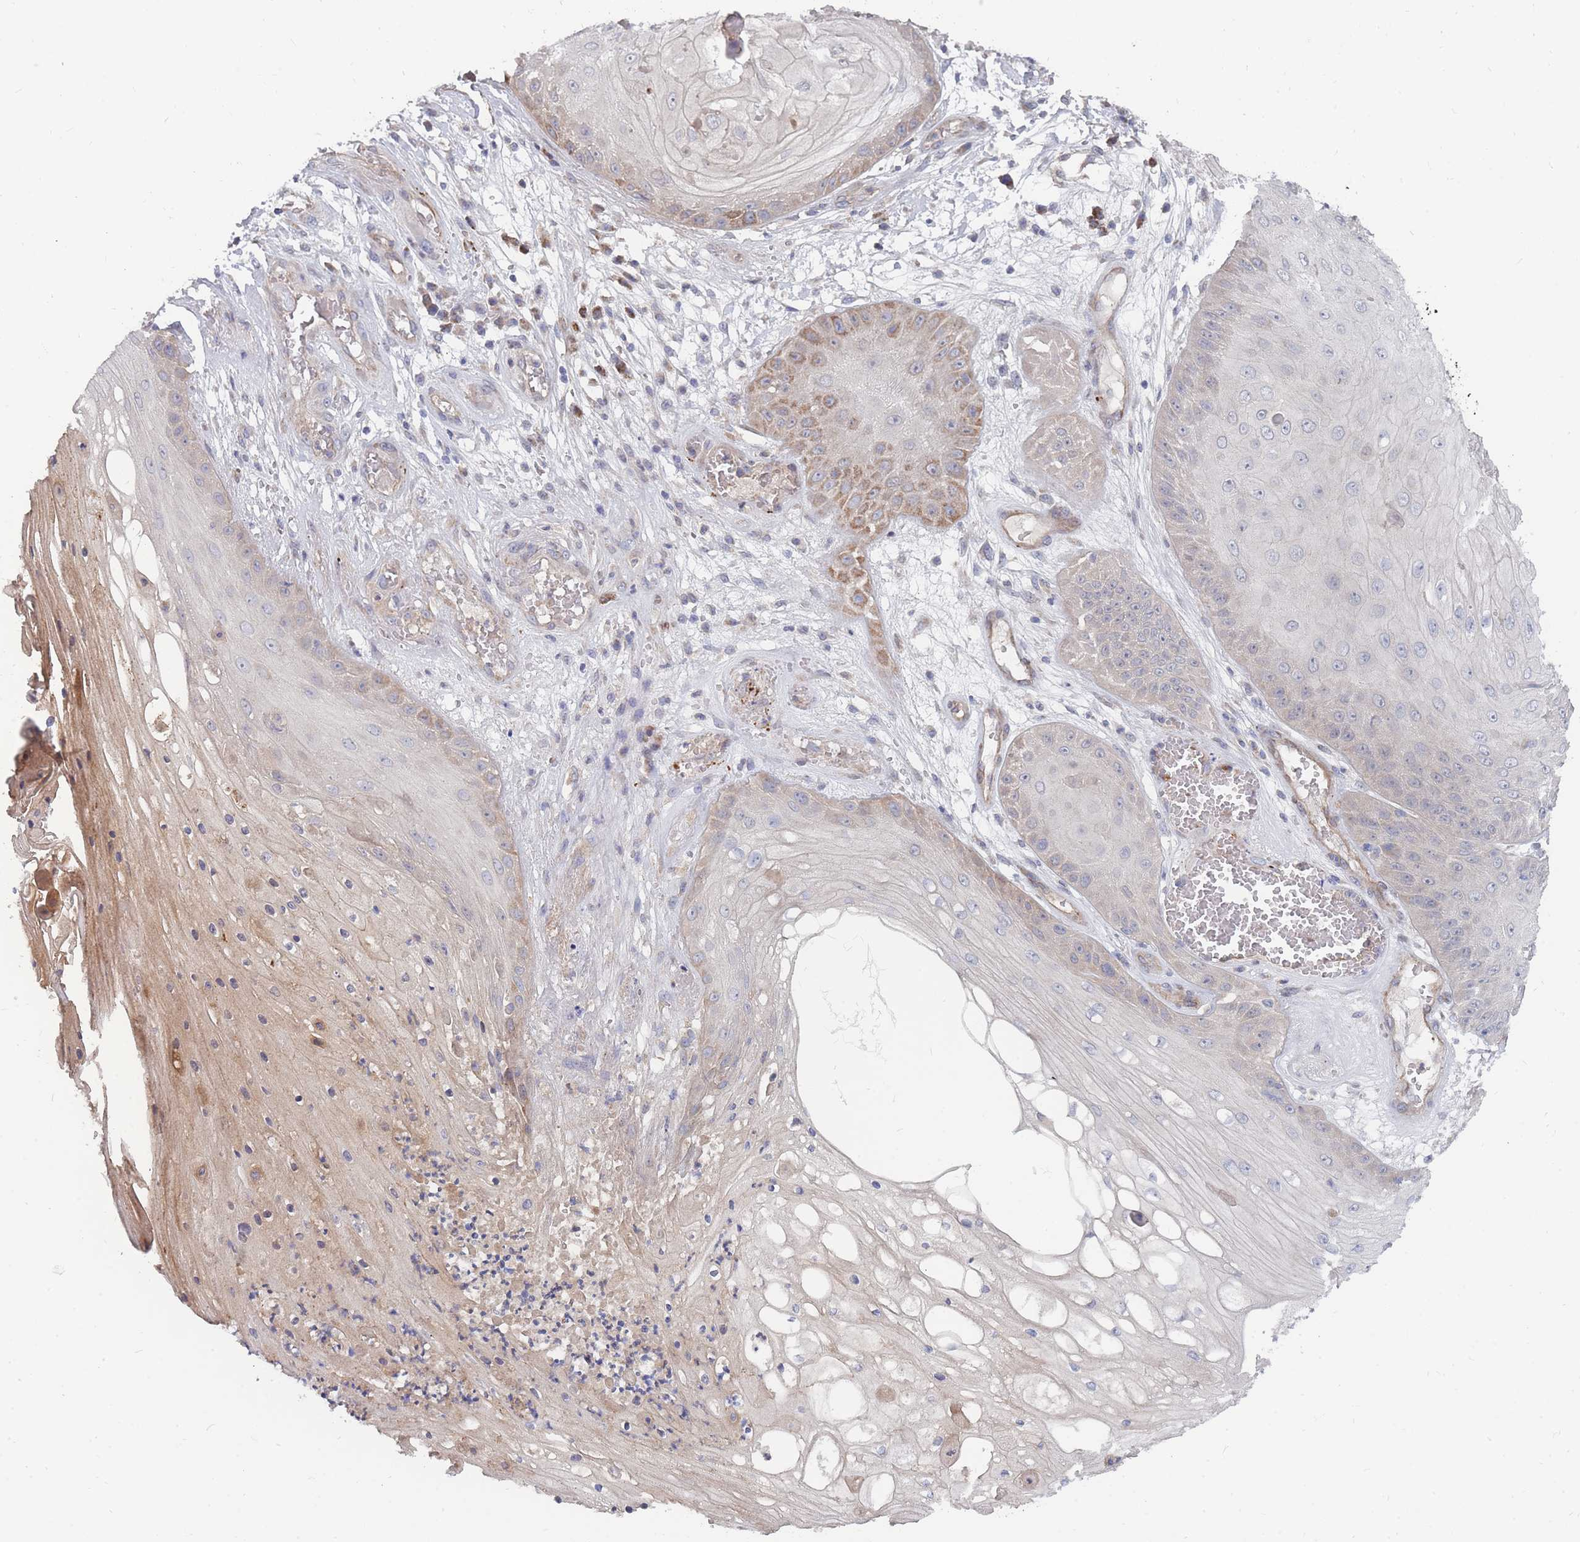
{"staining": {"intensity": "weak", "quantity": "25%-75%", "location": "cytoplasmic/membranous"}, "tissue": "skin cancer", "cell_type": "Tumor cells", "image_type": "cancer", "snomed": [{"axis": "morphology", "description": "Squamous cell carcinoma, NOS"}, {"axis": "topography", "description": "Skin"}], "caption": "Brown immunohistochemical staining in squamous cell carcinoma (skin) reveals weak cytoplasmic/membranous expression in approximately 25%-75% of tumor cells.", "gene": "NUB1", "patient": {"sex": "male", "age": 70}}